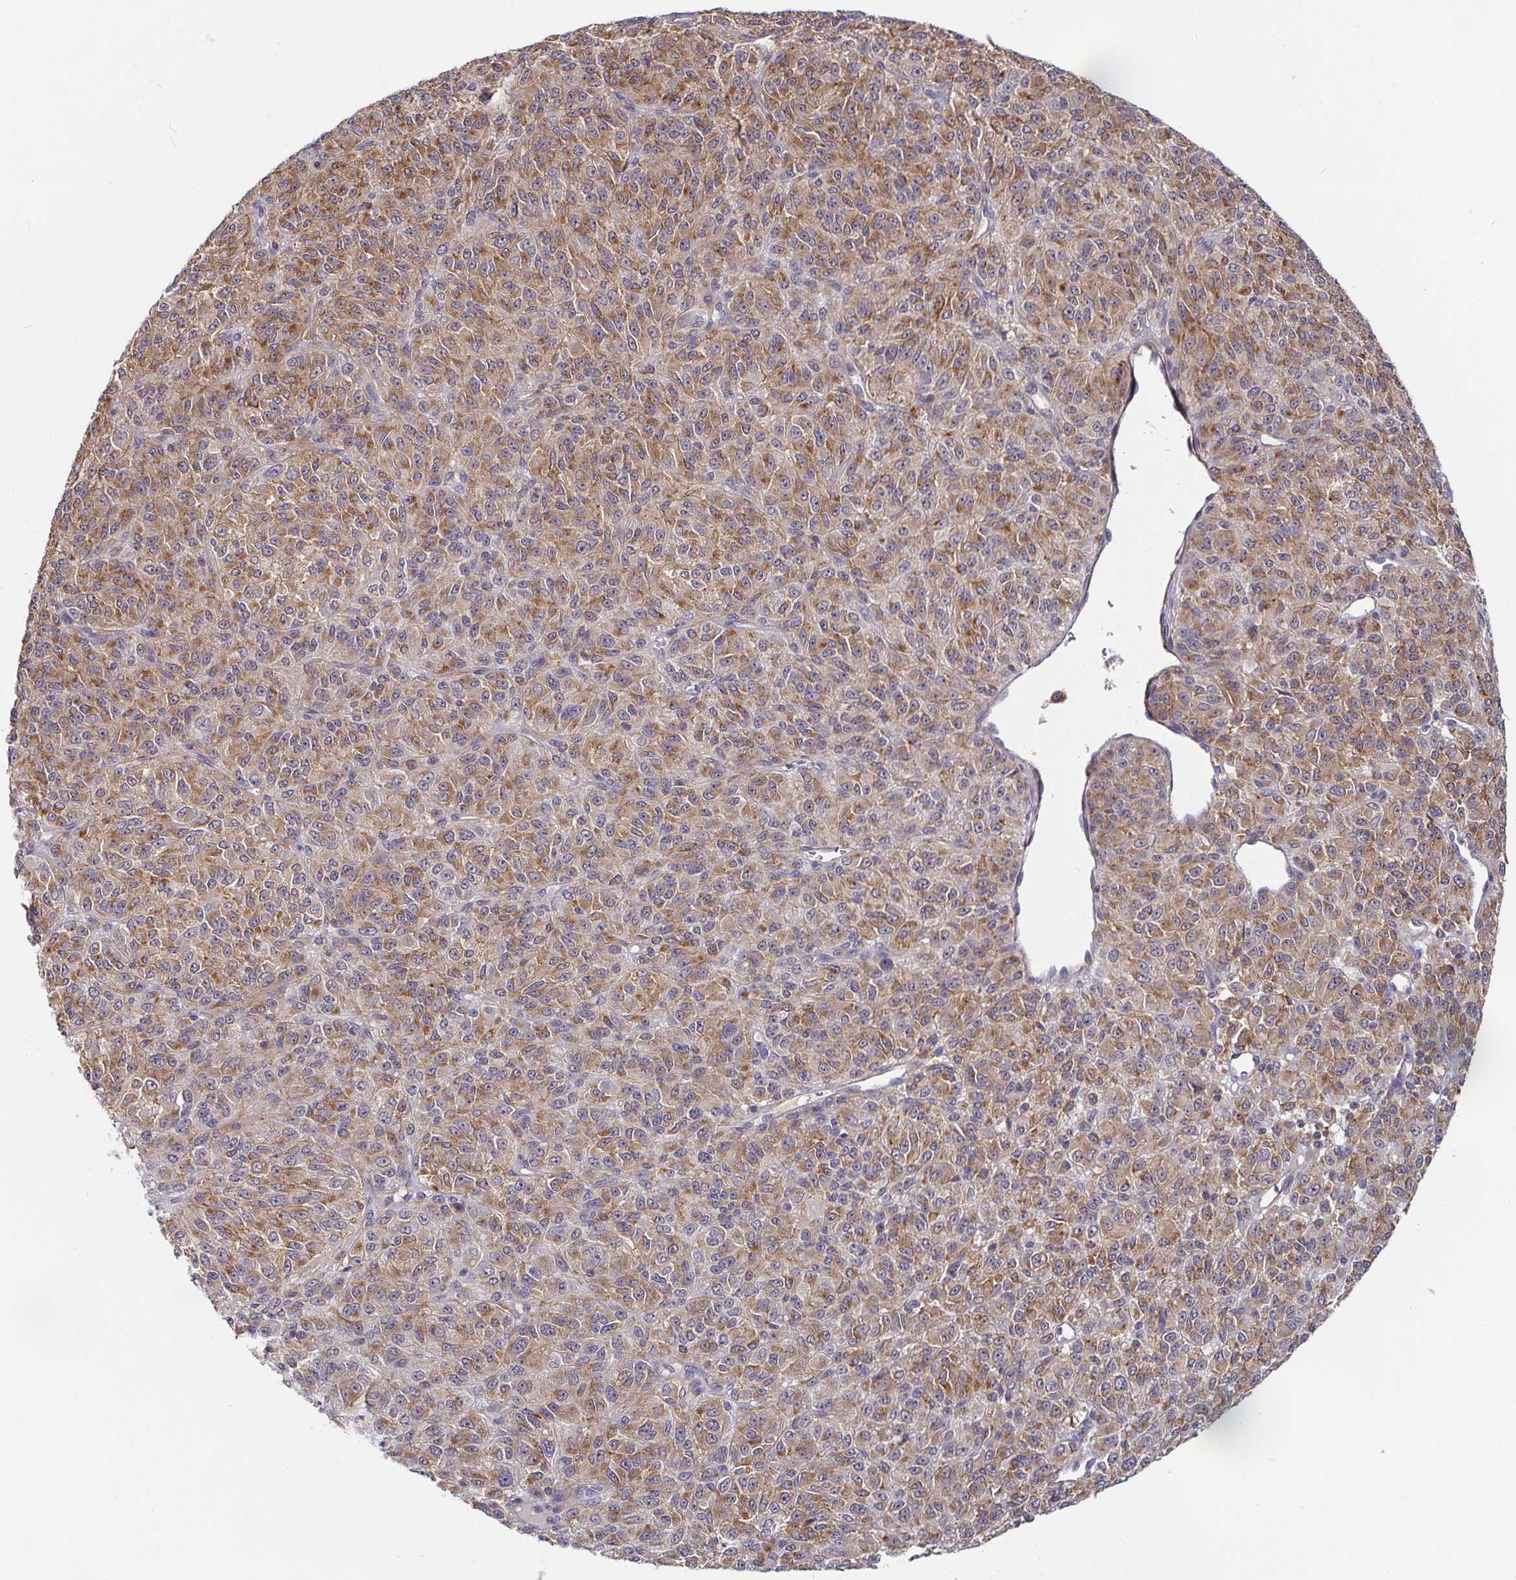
{"staining": {"intensity": "weak", "quantity": ">75%", "location": "cytoplasmic/membranous"}, "tissue": "melanoma", "cell_type": "Tumor cells", "image_type": "cancer", "snomed": [{"axis": "morphology", "description": "Malignant melanoma, Metastatic site"}, {"axis": "topography", "description": "Brain"}], "caption": "Weak cytoplasmic/membranous expression is identified in about >75% of tumor cells in melanoma.", "gene": "CDH18", "patient": {"sex": "female", "age": 56}}